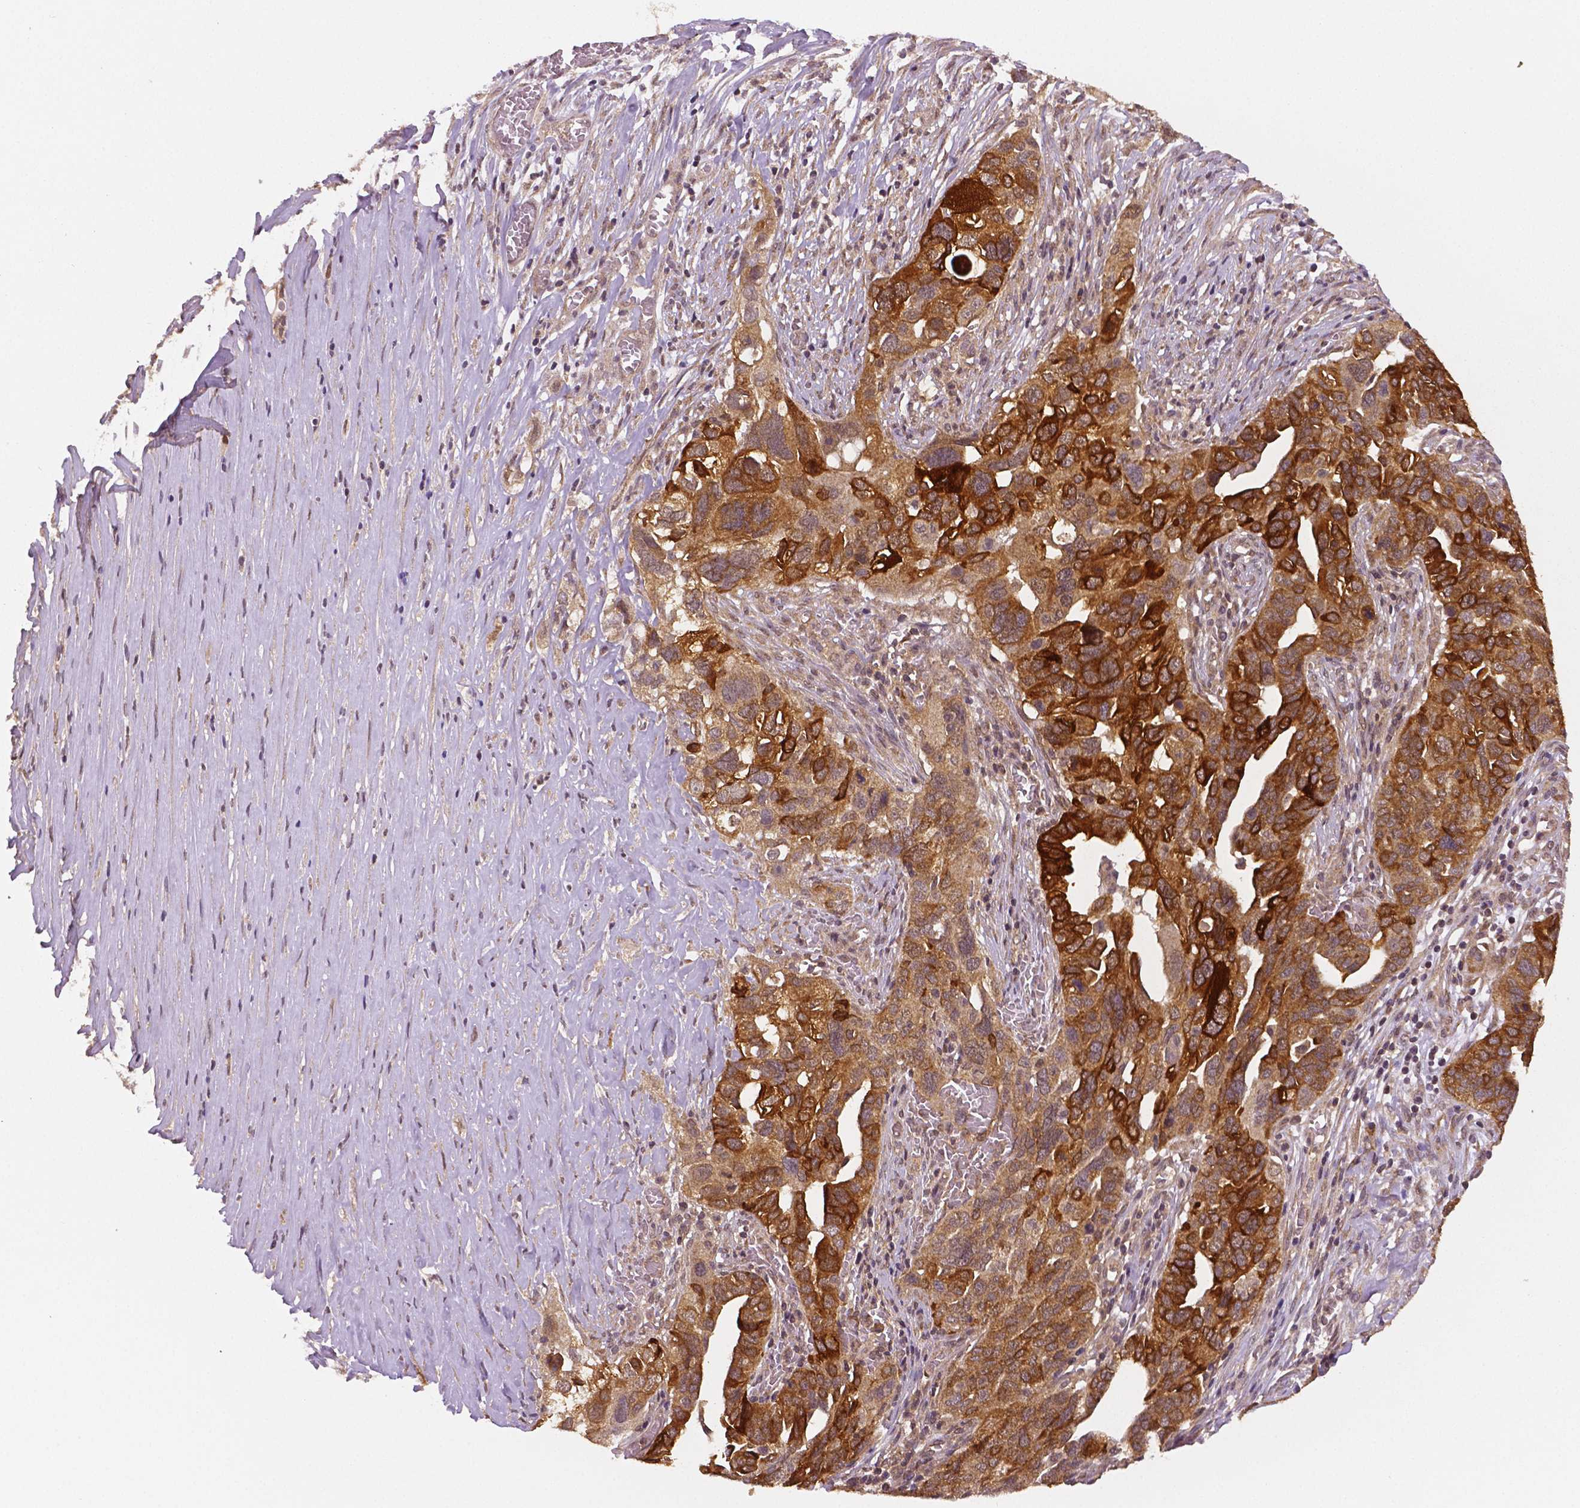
{"staining": {"intensity": "moderate", "quantity": ">75%", "location": "cytoplasmic/membranous"}, "tissue": "ovarian cancer", "cell_type": "Tumor cells", "image_type": "cancer", "snomed": [{"axis": "morphology", "description": "Carcinoma, endometroid"}, {"axis": "topography", "description": "Soft tissue"}, {"axis": "topography", "description": "Ovary"}], "caption": "Immunohistochemical staining of human ovarian cancer (endometroid carcinoma) reveals medium levels of moderate cytoplasmic/membranous protein staining in approximately >75% of tumor cells. The staining was performed using DAB to visualize the protein expression in brown, while the nuclei were stained in blue with hematoxylin (Magnification: 20x).", "gene": "STAT3", "patient": {"sex": "female", "age": 52}}